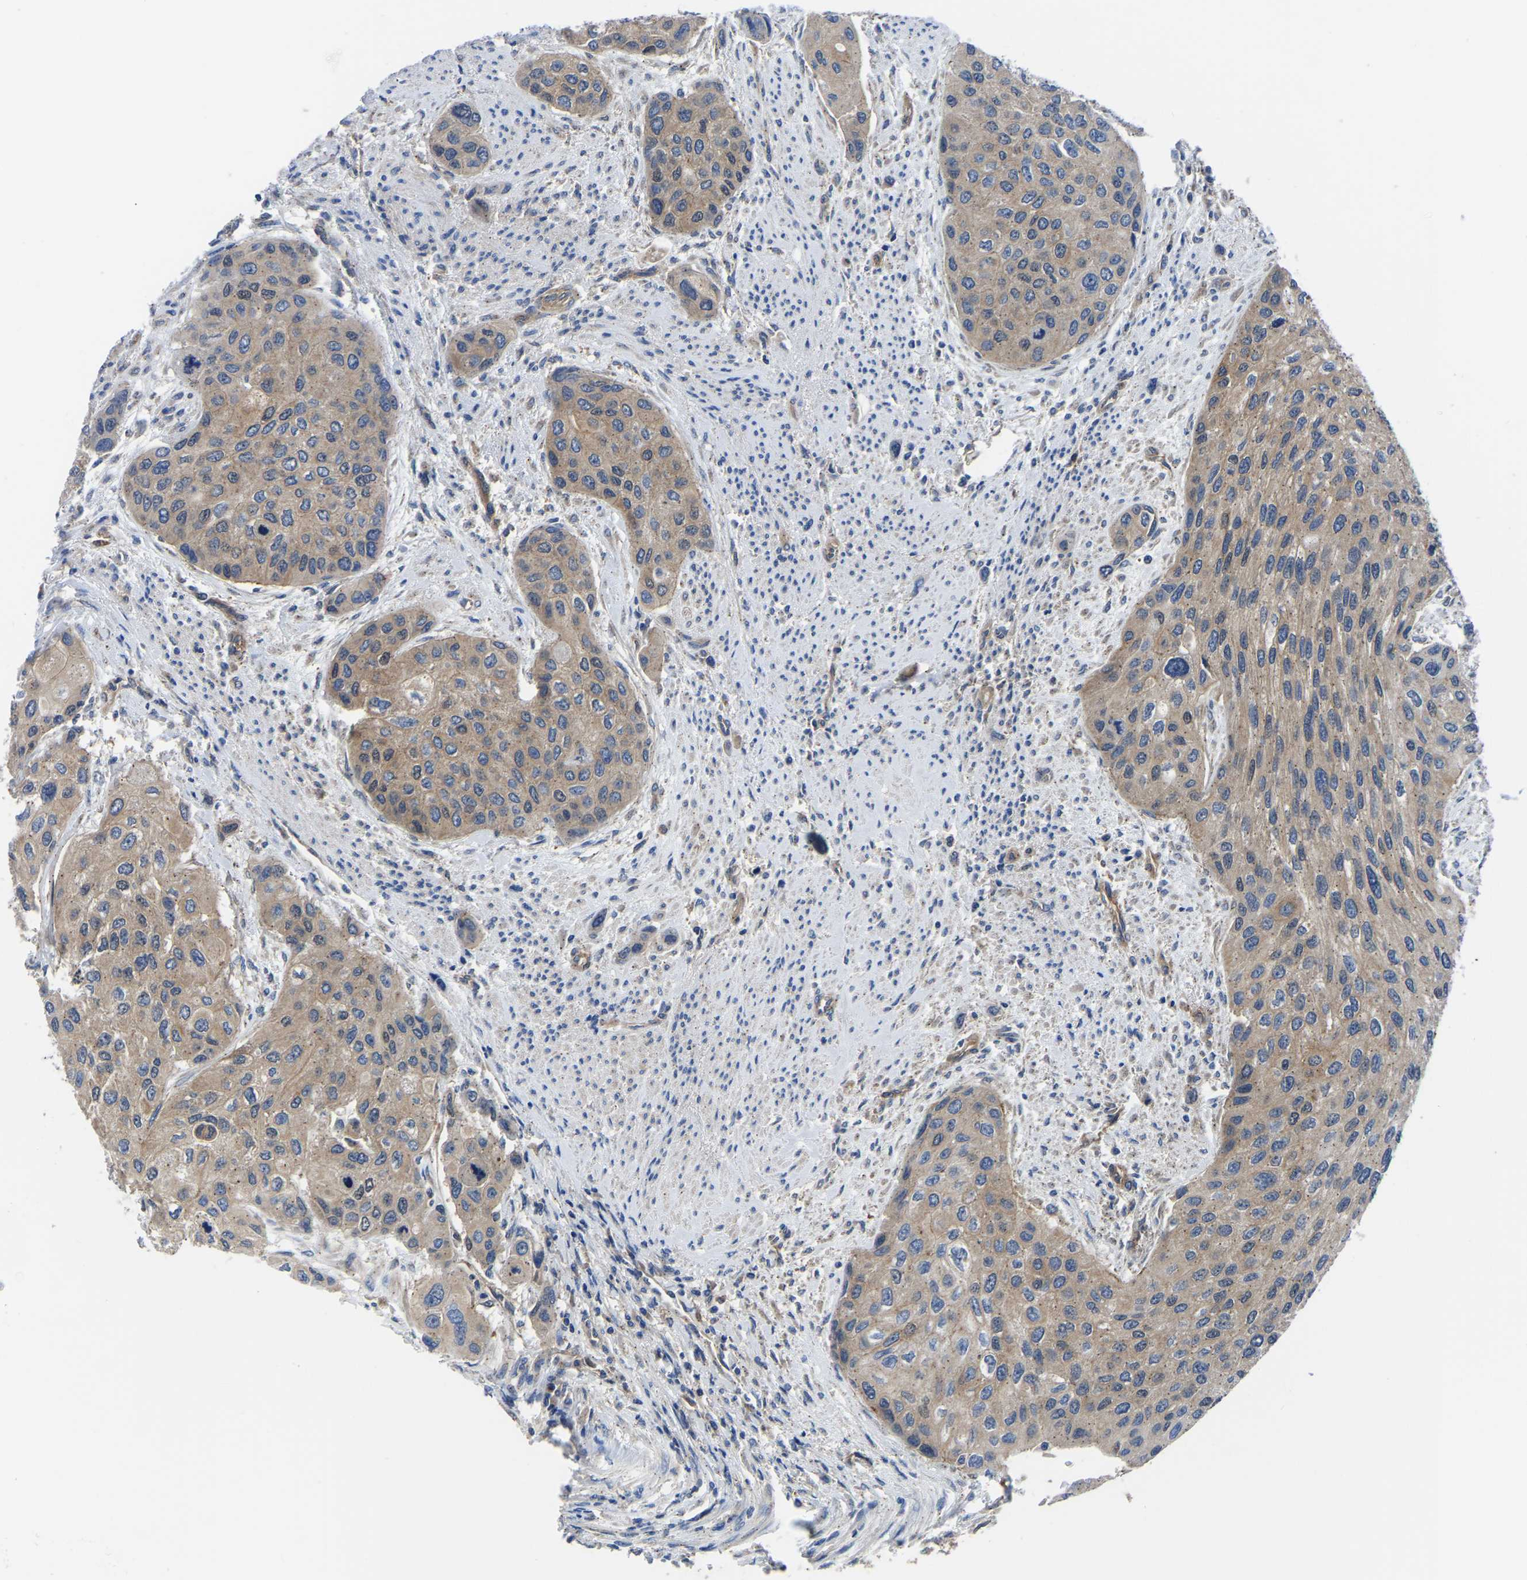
{"staining": {"intensity": "weak", "quantity": ">75%", "location": "cytoplasmic/membranous"}, "tissue": "urothelial cancer", "cell_type": "Tumor cells", "image_type": "cancer", "snomed": [{"axis": "morphology", "description": "Urothelial carcinoma, High grade"}, {"axis": "topography", "description": "Urinary bladder"}], "caption": "Immunohistochemical staining of urothelial cancer displays low levels of weak cytoplasmic/membranous protein expression in approximately >75% of tumor cells.", "gene": "TFG", "patient": {"sex": "female", "age": 56}}